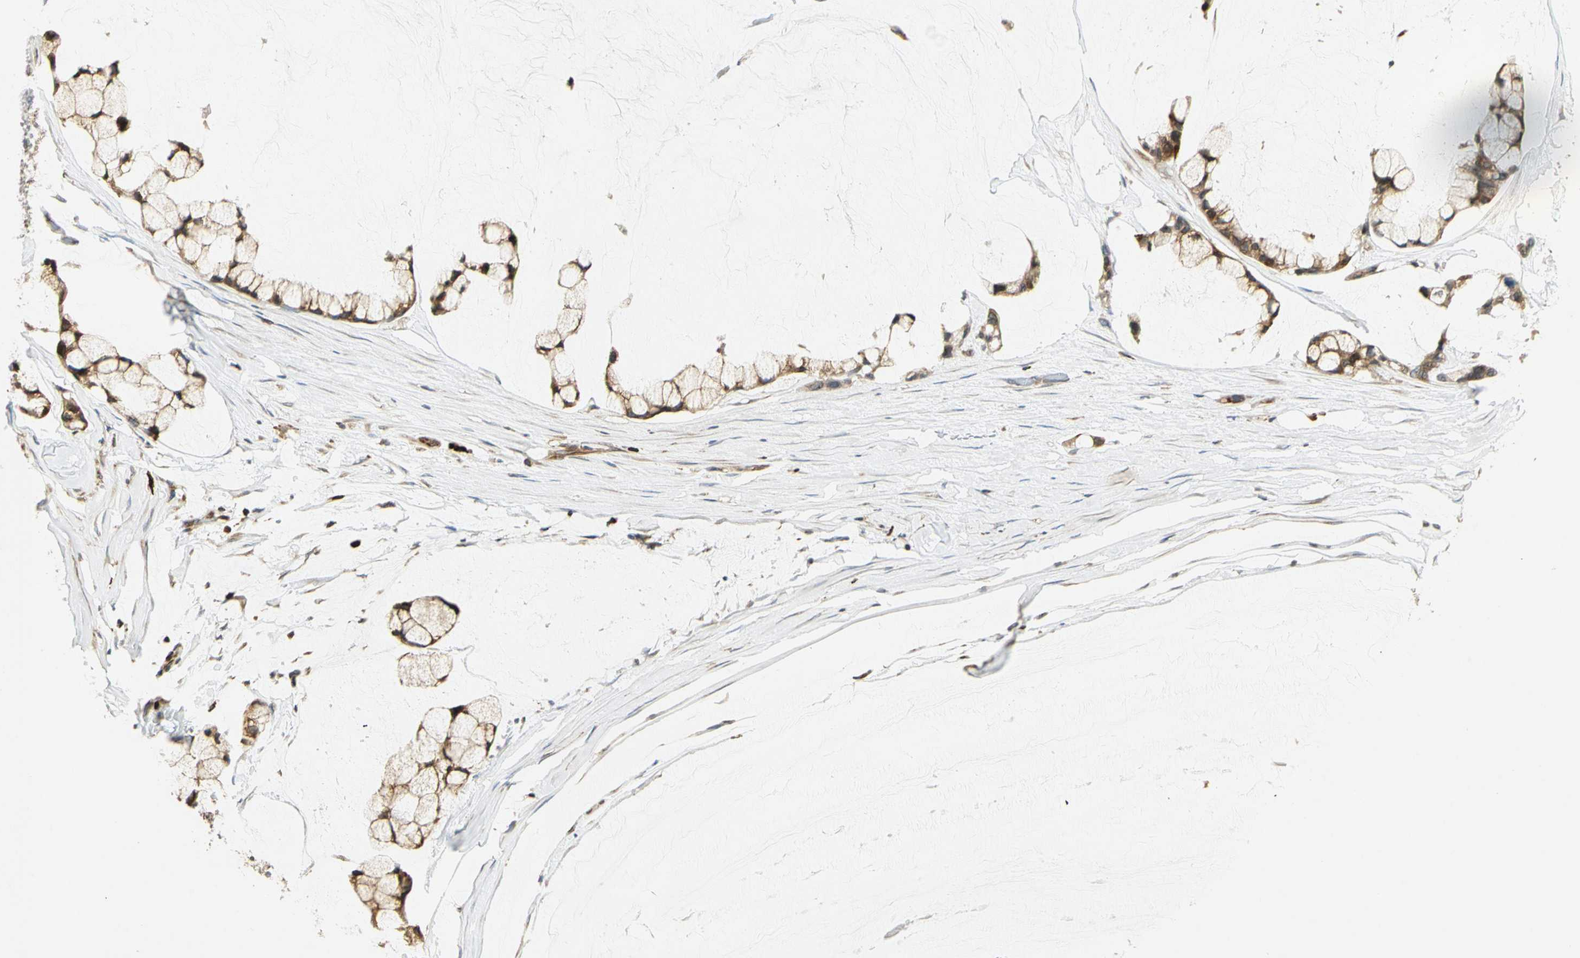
{"staining": {"intensity": "strong", "quantity": ">75%", "location": "cytoplasmic/membranous"}, "tissue": "ovarian cancer", "cell_type": "Tumor cells", "image_type": "cancer", "snomed": [{"axis": "morphology", "description": "Cystadenocarcinoma, mucinous, NOS"}, {"axis": "topography", "description": "Ovary"}], "caption": "High-power microscopy captured an IHC image of ovarian cancer, revealing strong cytoplasmic/membranous positivity in approximately >75% of tumor cells.", "gene": "TAPBP", "patient": {"sex": "female", "age": 39}}